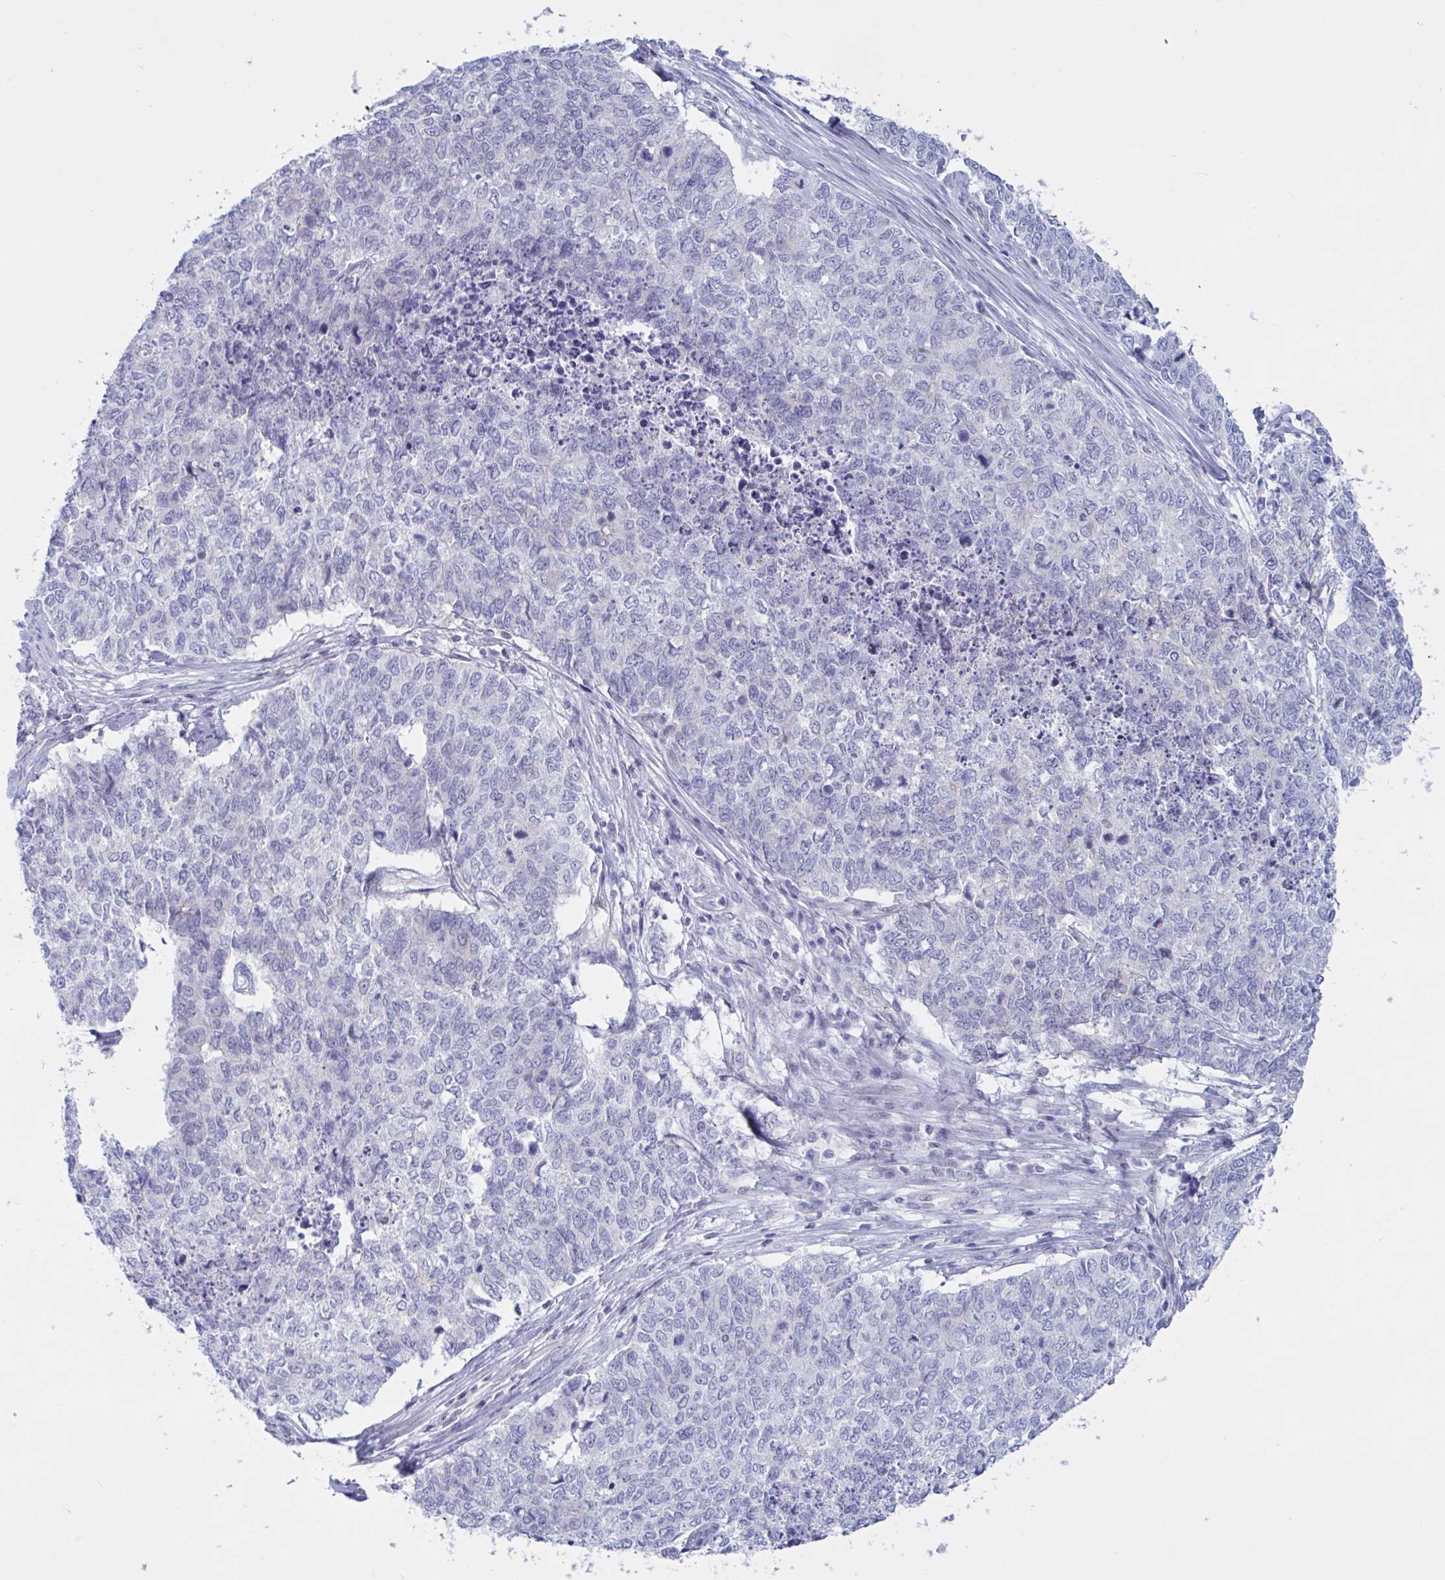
{"staining": {"intensity": "negative", "quantity": "none", "location": "none"}, "tissue": "cervical cancer", "cell_type": "Tumor cells", "image_type": "cancer", "snomed": [{"axis": "morphology", "description": "Adenocarcinoma, NOS"}, {"axis": "topography", "description": "Cervix"}], "caption": "Cervical adenocarcinoma stained for a protein using immunohistochemistry demonstrates no staining tumor cells.", "gene": "TANK", "patient": {"sex": "female", "age": 63}}